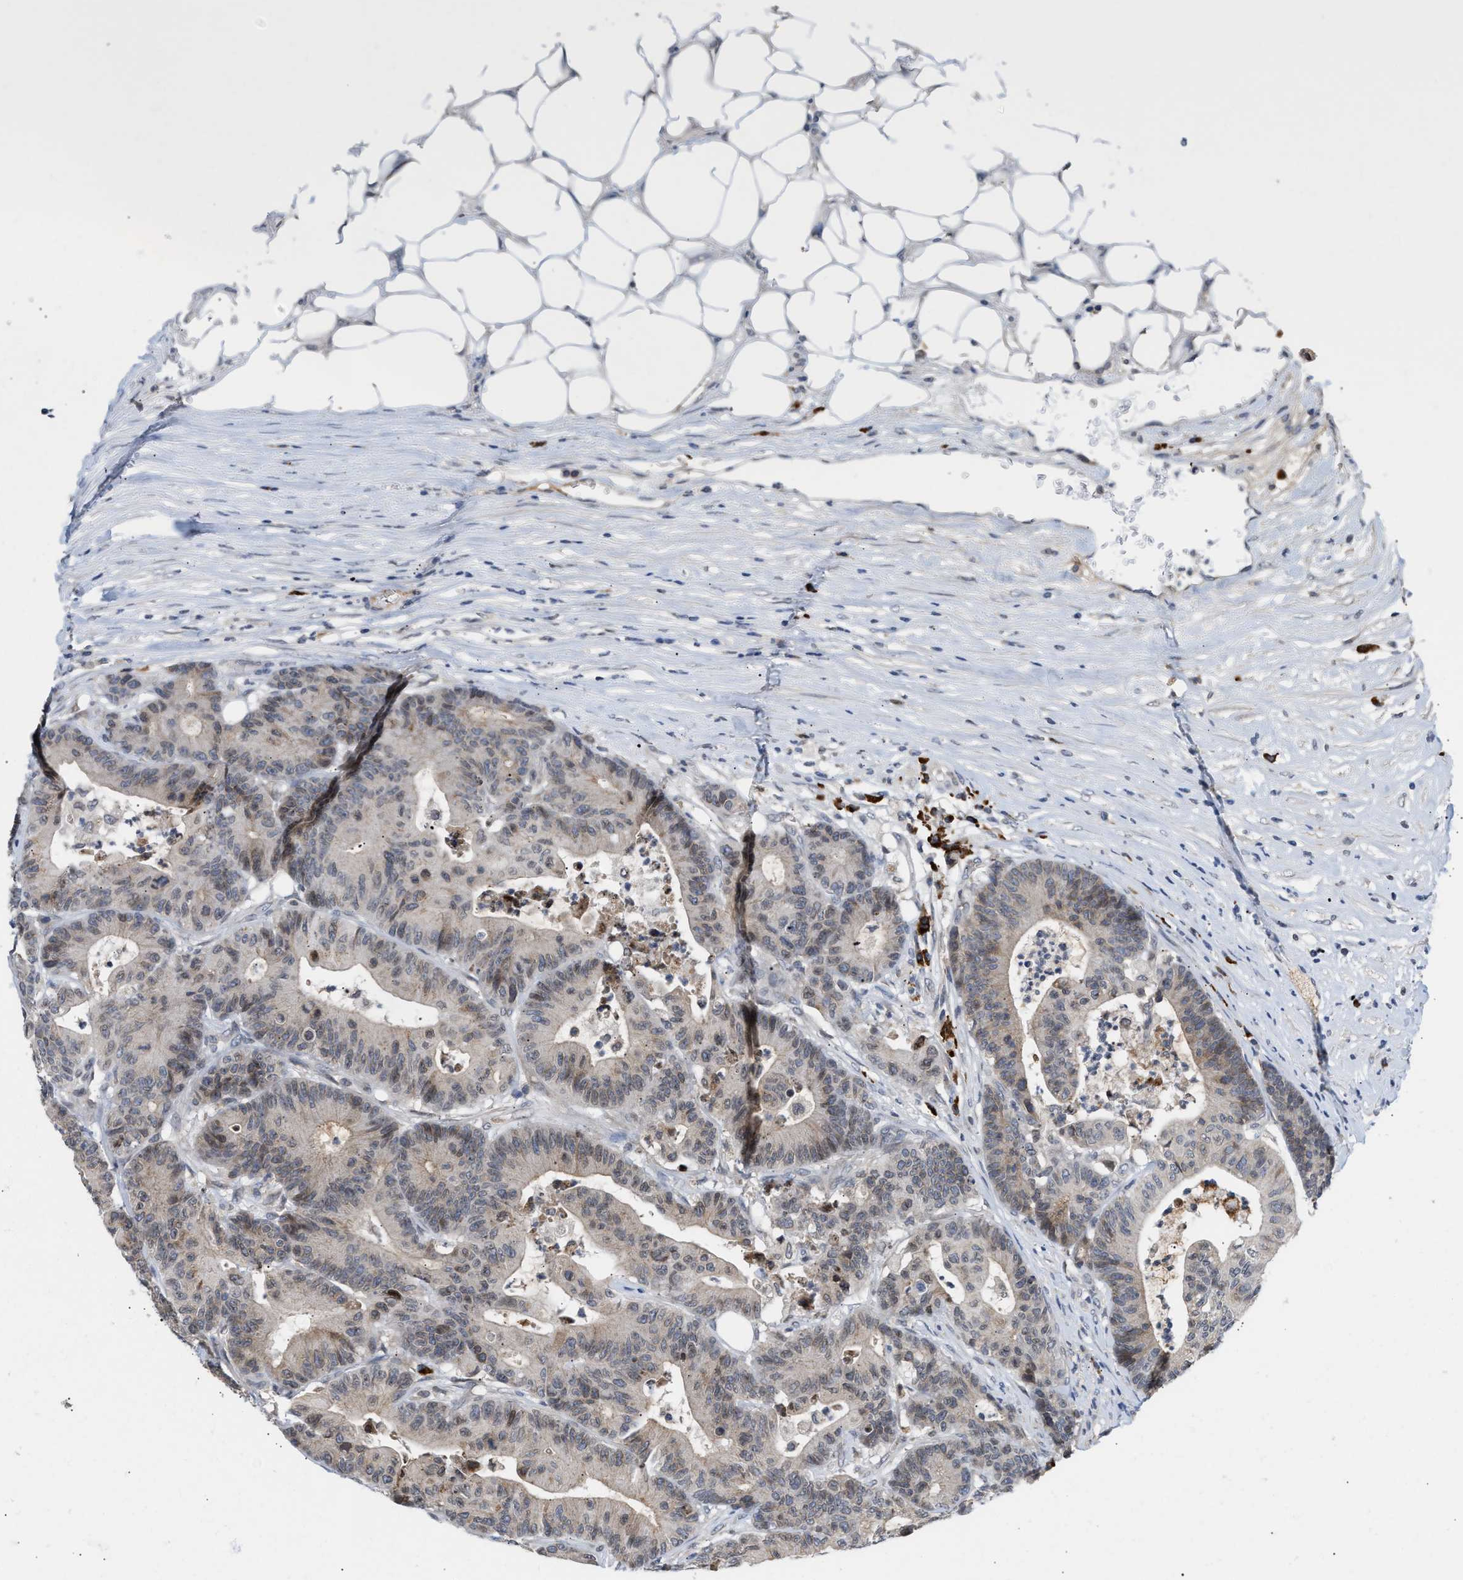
{"staining": {"intensity": "weak", "quantity": "25%-75%", "location": "cytoplasmic/membranous,nuclear"}, "tissue": "colorectal cancer", "cell_type": "Tumor cells", "image_type": "cancer", "snomed": [{"axis": "morphology", "description": "Adenocarcinoma, NOS"}, {"axis": "topography", "description": "Colon"}], "caption": "High-magnification brightfield microscopy of colorectal cancer (adenocarcinoma) stained with DAB (3,3'-diaminobenzidine) (brown) and counterstained with hematoxylin (blue). tumor cells exhibit weak cytoplasmic/membranous and nuclear staining is identified in about25%-75% of cells.", "gene": "NUP62", "patient": {"sex": "female", "age": 84}}